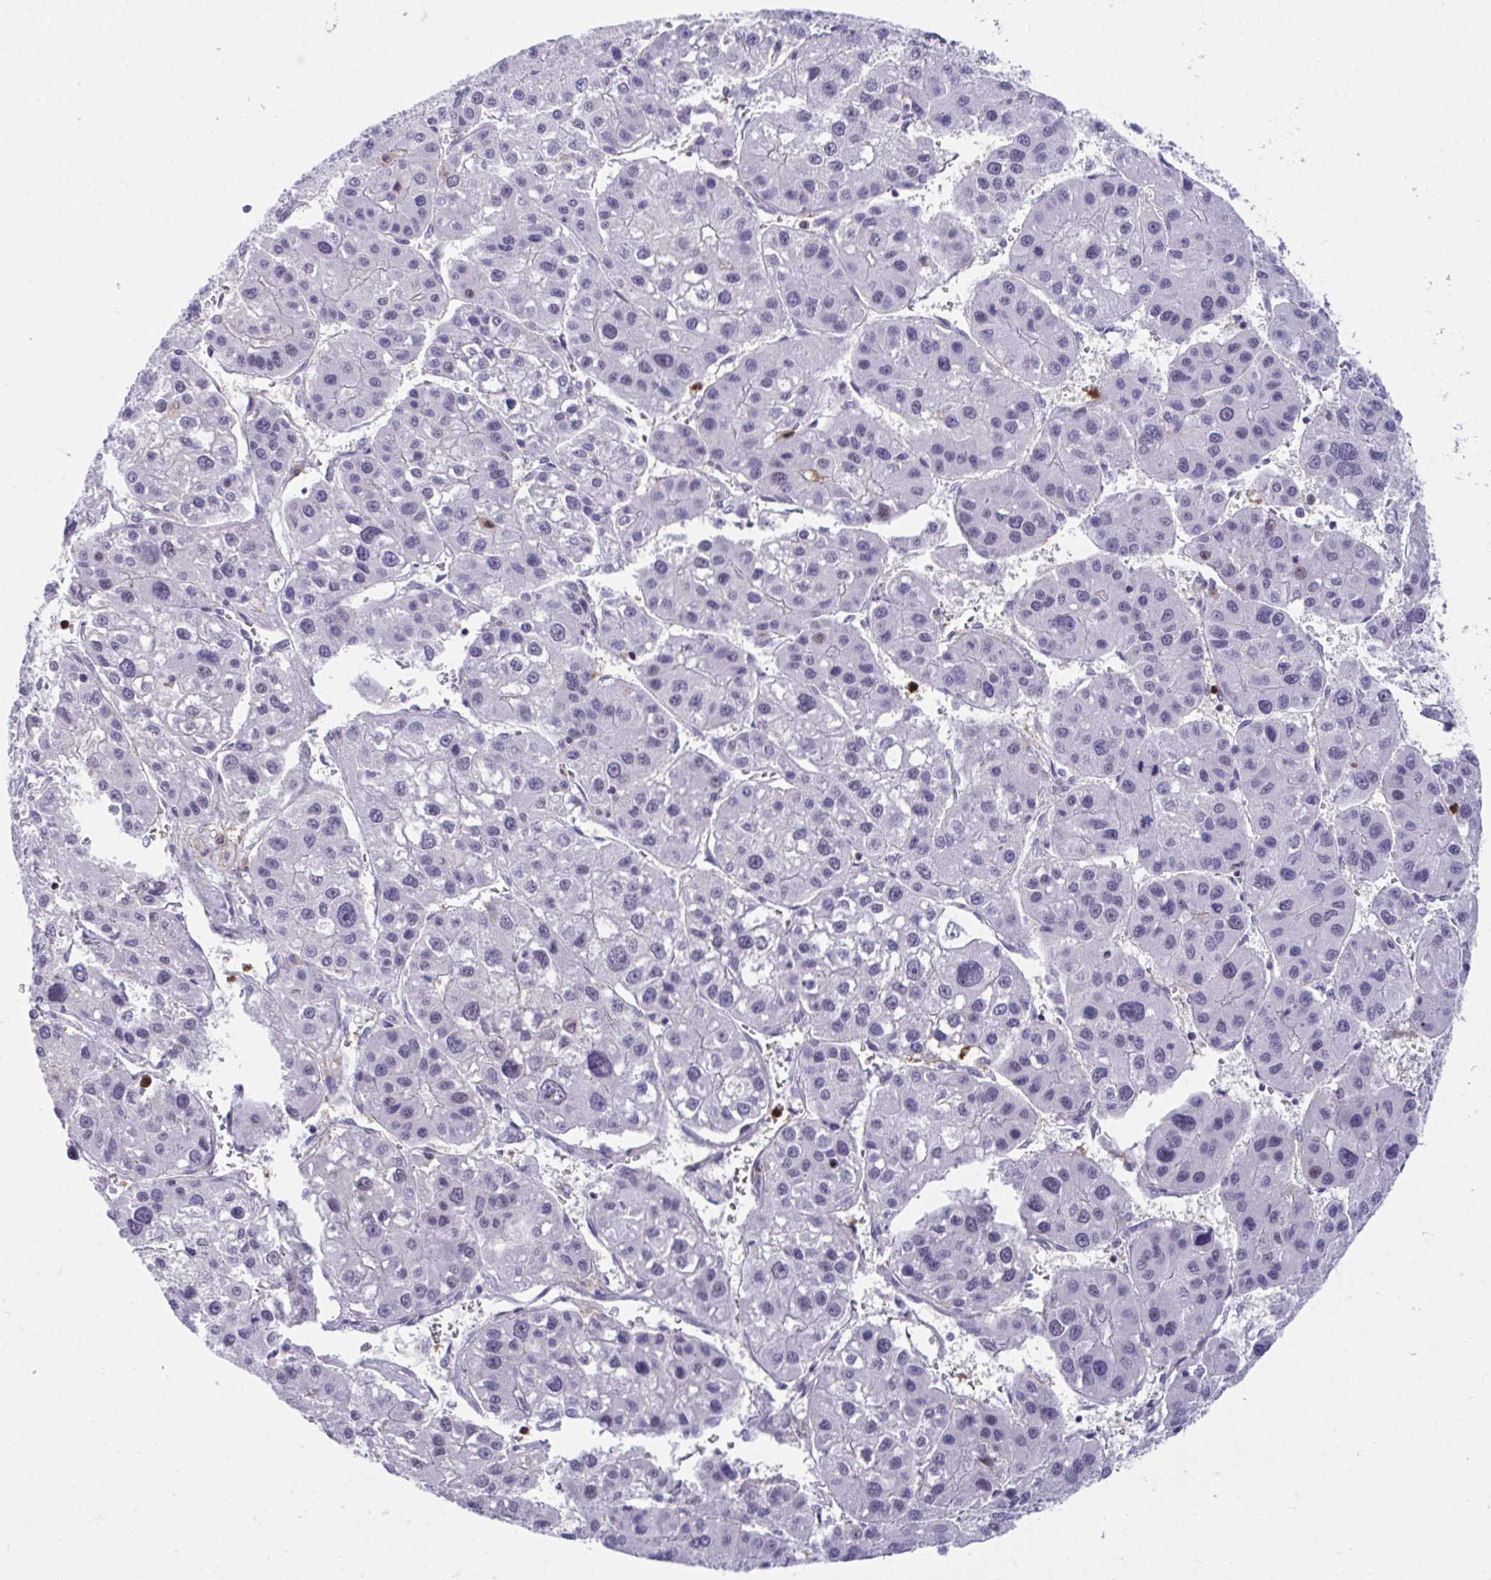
{"staining": {"intensity": "negative", "quantity": "none", "location": "none"}, "tissue": "liver cancer", "cell_type": "Tumor cells", "image_type": "cancer", "snomed": [{"axis": "morphology", "description": "Carcinoma, Hepatocellular, NOS"}, {"axis": "topography", "description": "Liver"}], "caption": "An image of human liver hepatocellular carcinoma is negative for staining in tumor cells.", "gene": "CSTB", "patient": {"sex": "male", "age": 73}}